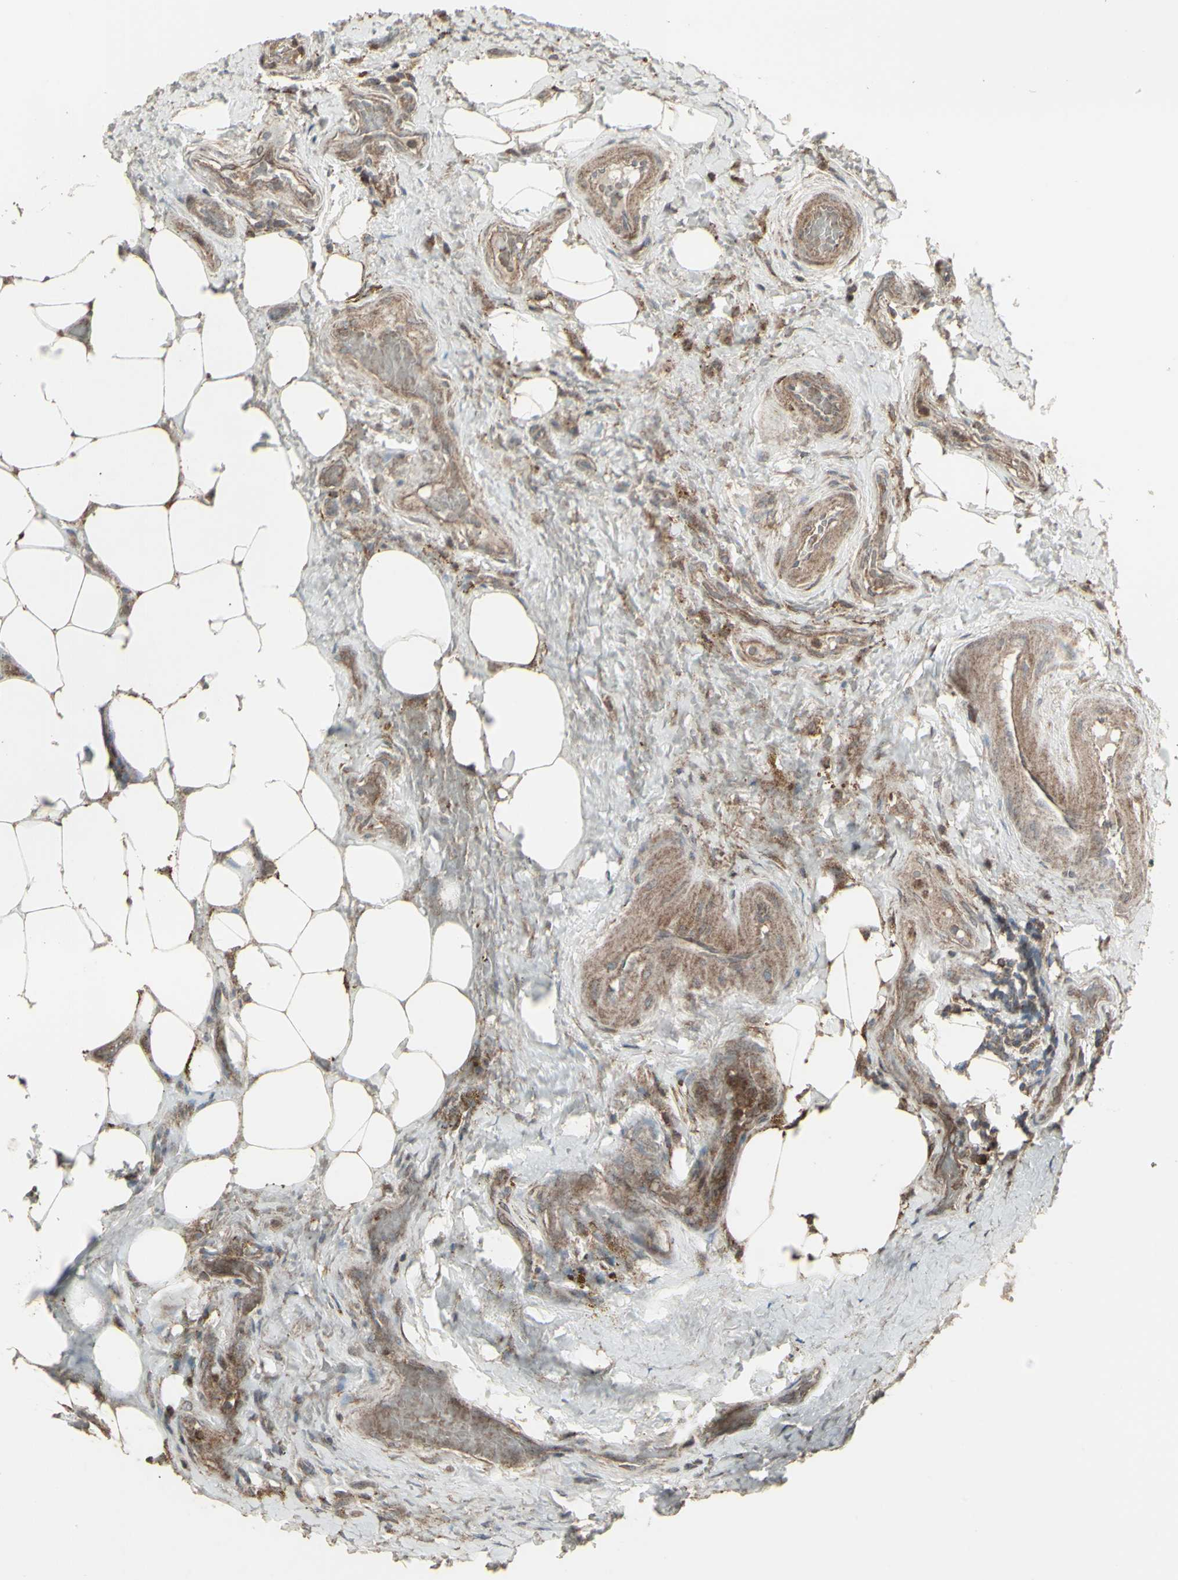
{"staining": {"intensity": "moderate", "quantity": ">75%", "location": "cytoplasmic/membranous"}, "tissue": "thyroid cancer", "cell_type": "Tumor cells", "image_type": "cancer", "snomed": [{"axis": "morphology", "description": "Papillary adenocarcinoma, NOS"}, {"axis": "topography", "description": "Thyroid gland"}], "caption": "The immunohistochemical stain highlights moderate cytoplasmic/membranous positivity in tumor cells of thyroid cancer (papillary adenocarcinoma) tissue.", "gene": "RNASEL", "patient": {"sex": "male", "age": 77}}